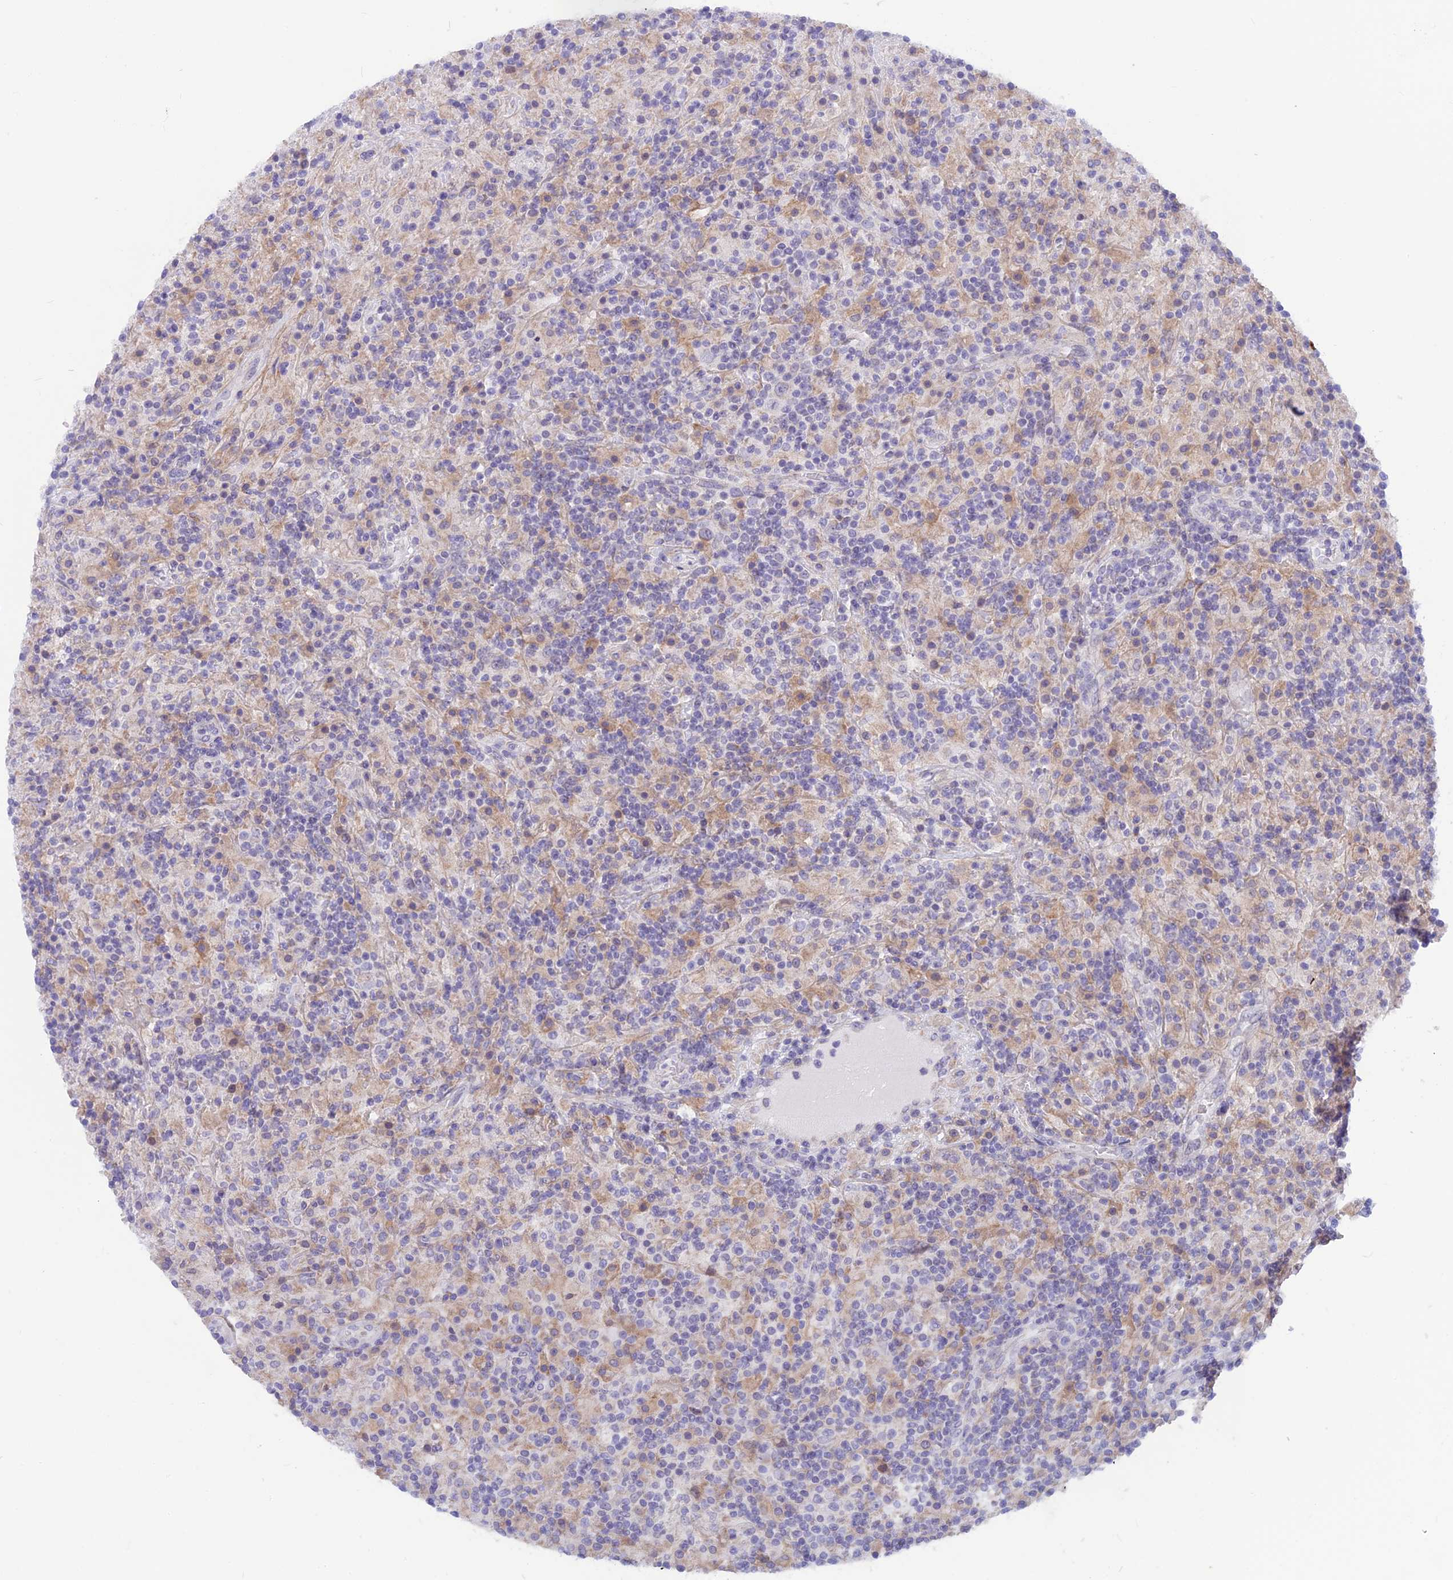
{"staining": {"intensity": "negative", "quantity": "none", "location": "none"}, "tissue": "lymphoma", "cell_type": "Tumor cells", "image_type": "cancer", "snomed": [{"axis": "morphology", "description": "Hodgkin's disease, NOS"}, {"axis": "topography", "description": "Lymph node"}], "caption": "High magnification brightfield microscopy of lymphoma stained with DAB (brown) and counterstained with hematoxylin (blue): tumor cells show no significant positivity. (DAB (3,3'-diaminobenzidine) IHC, high magnification).", "gene": "PLAC9", "patient": {"sex": "male", "age": 70}}